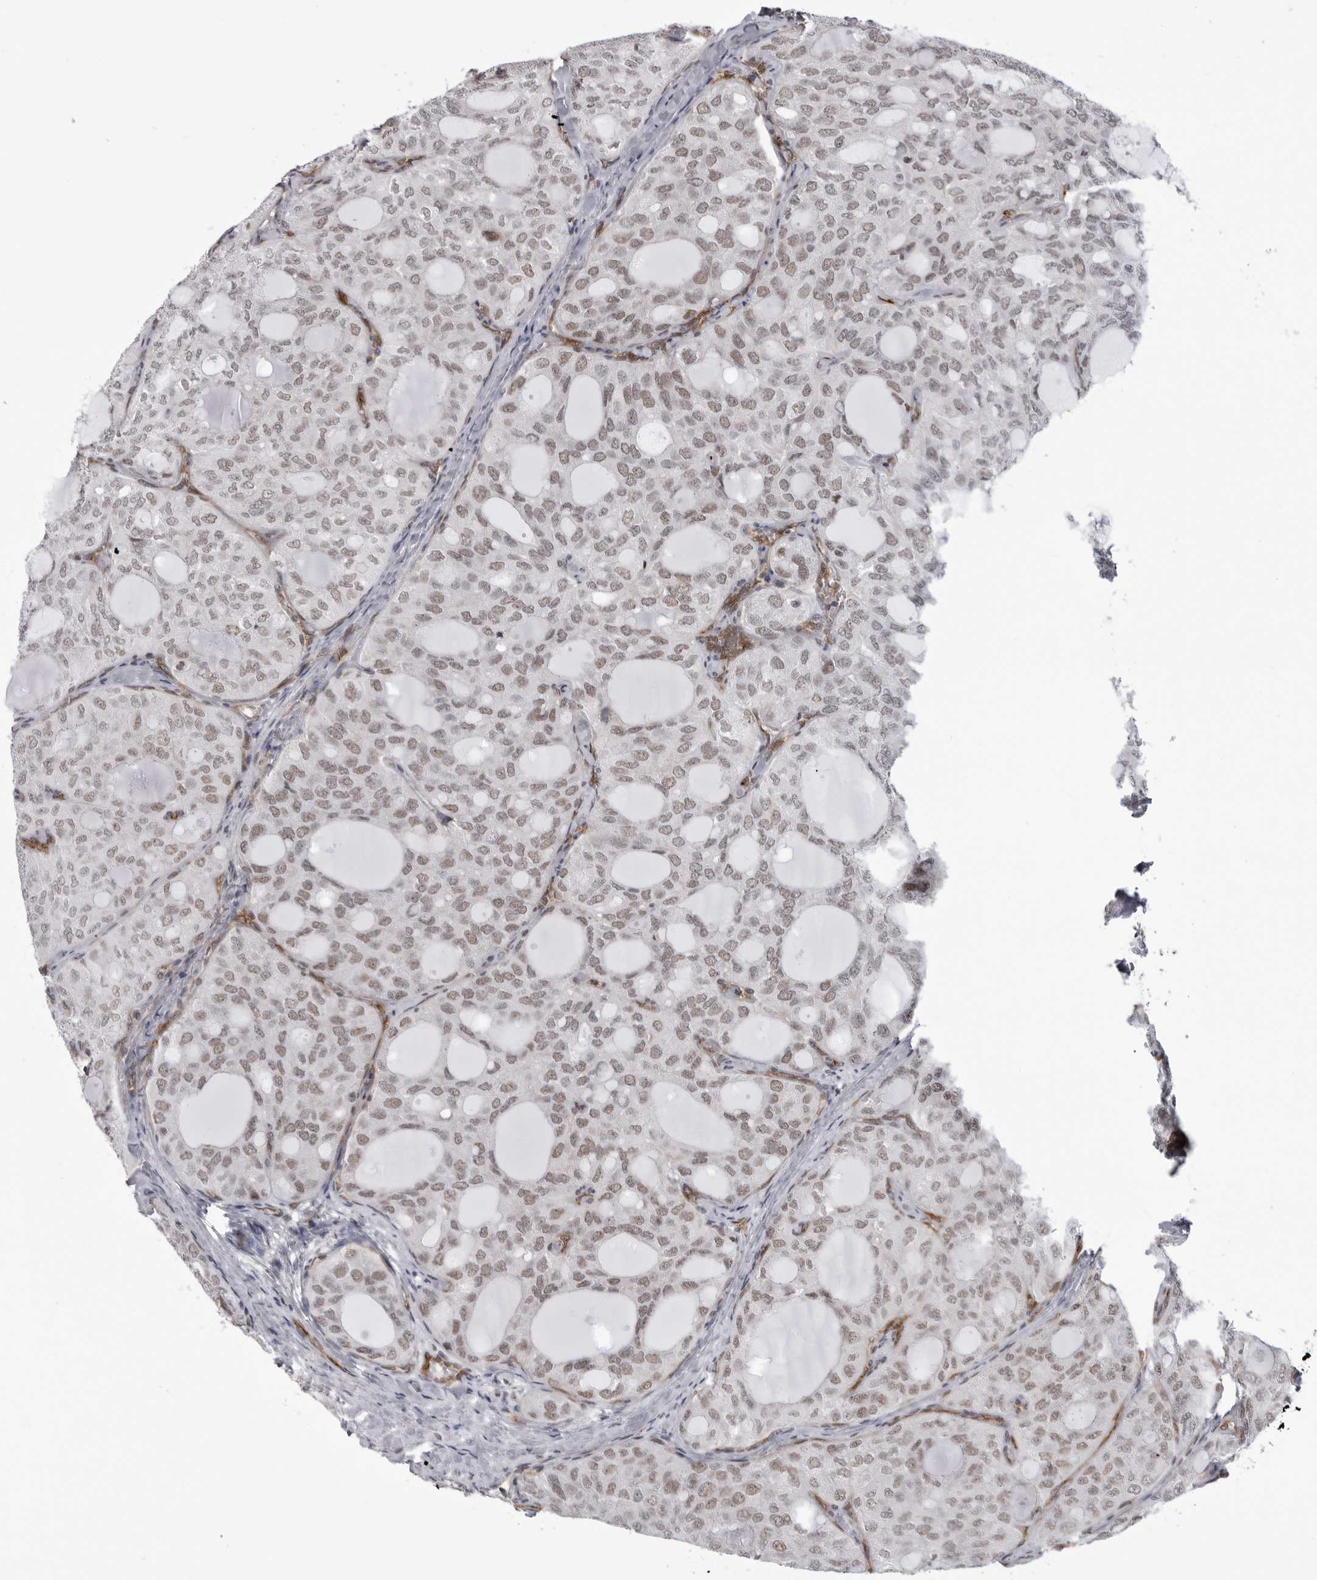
{"staining": {"intensity": "moderate", "quantity": ">75%", "location": "nuclear"}, "tissue": "thyroid cancer", "cell_type": "Tumor cells", "image_type": "cancer", "snomed": [{"axis": "morphology", "description": "Follicular adenoma carcinoma, NOS"}, {"axis": "topography", "description": "Thyroid gland"}], "caption": "IHC image of human thyroid cancer stained for a protein (brown), which displays medium levels of moderate nuclear staining in approximately >75% of tumor cells.", "gene": "RNF26", "patient": {"sex": "male", "age": 75}}